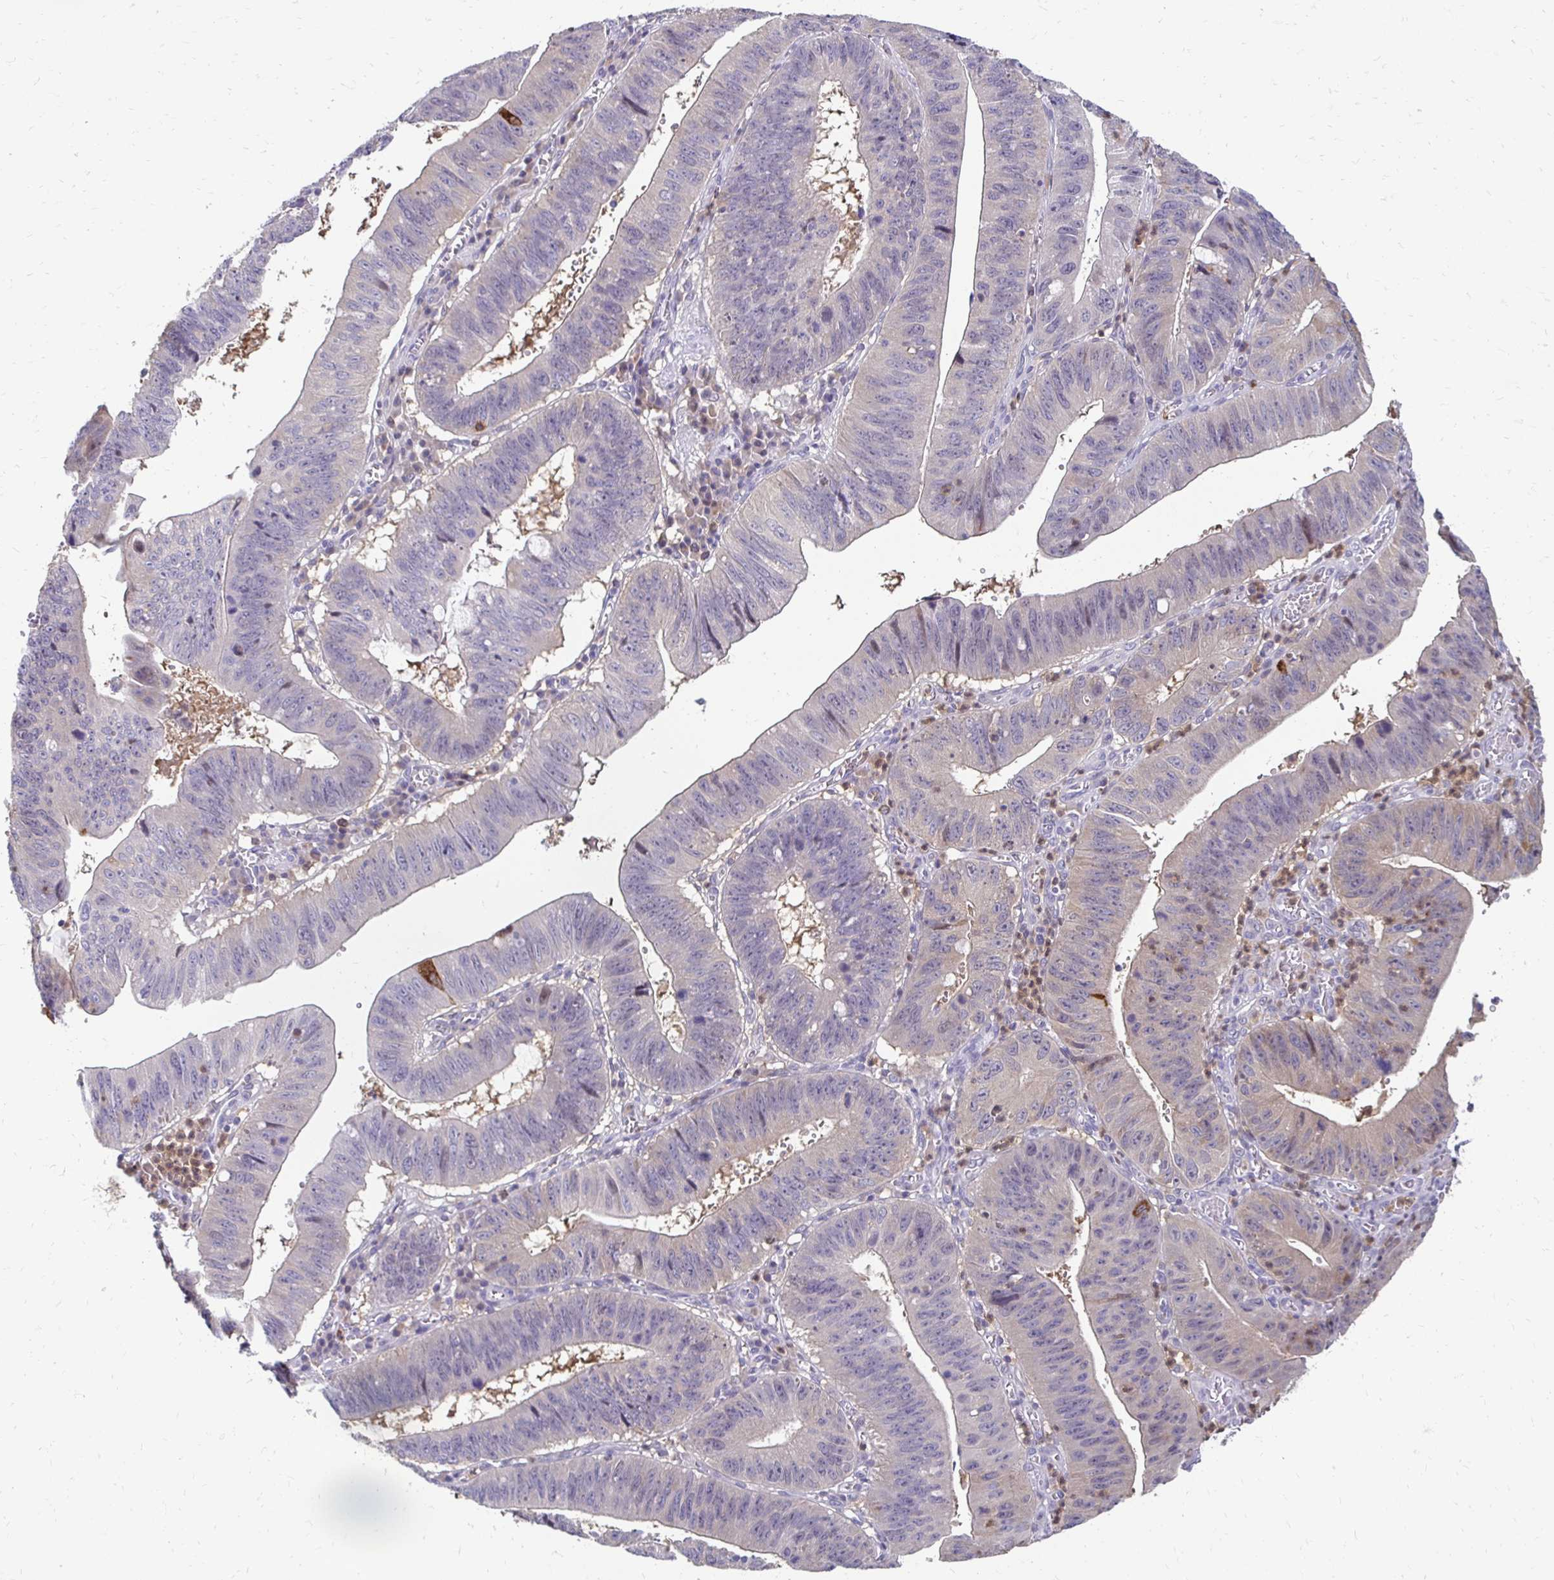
{"staining": {"intensity": "negative", "quantity": "none", "location": "none"}, "tissue": "stomach cancer", "cell_type": "Tumor cells", "image_type": "cancer", "snomed": [{"axis": "morphology", "description": "Adenocarcinoma, NOS"}, {"axis": "topography", "description": "Stomach"}], "caption": "Tumor cells show no significant staining in stomach cancer.", "gene": "PADI2", "patient": {"sex": "male", "age": 59}}